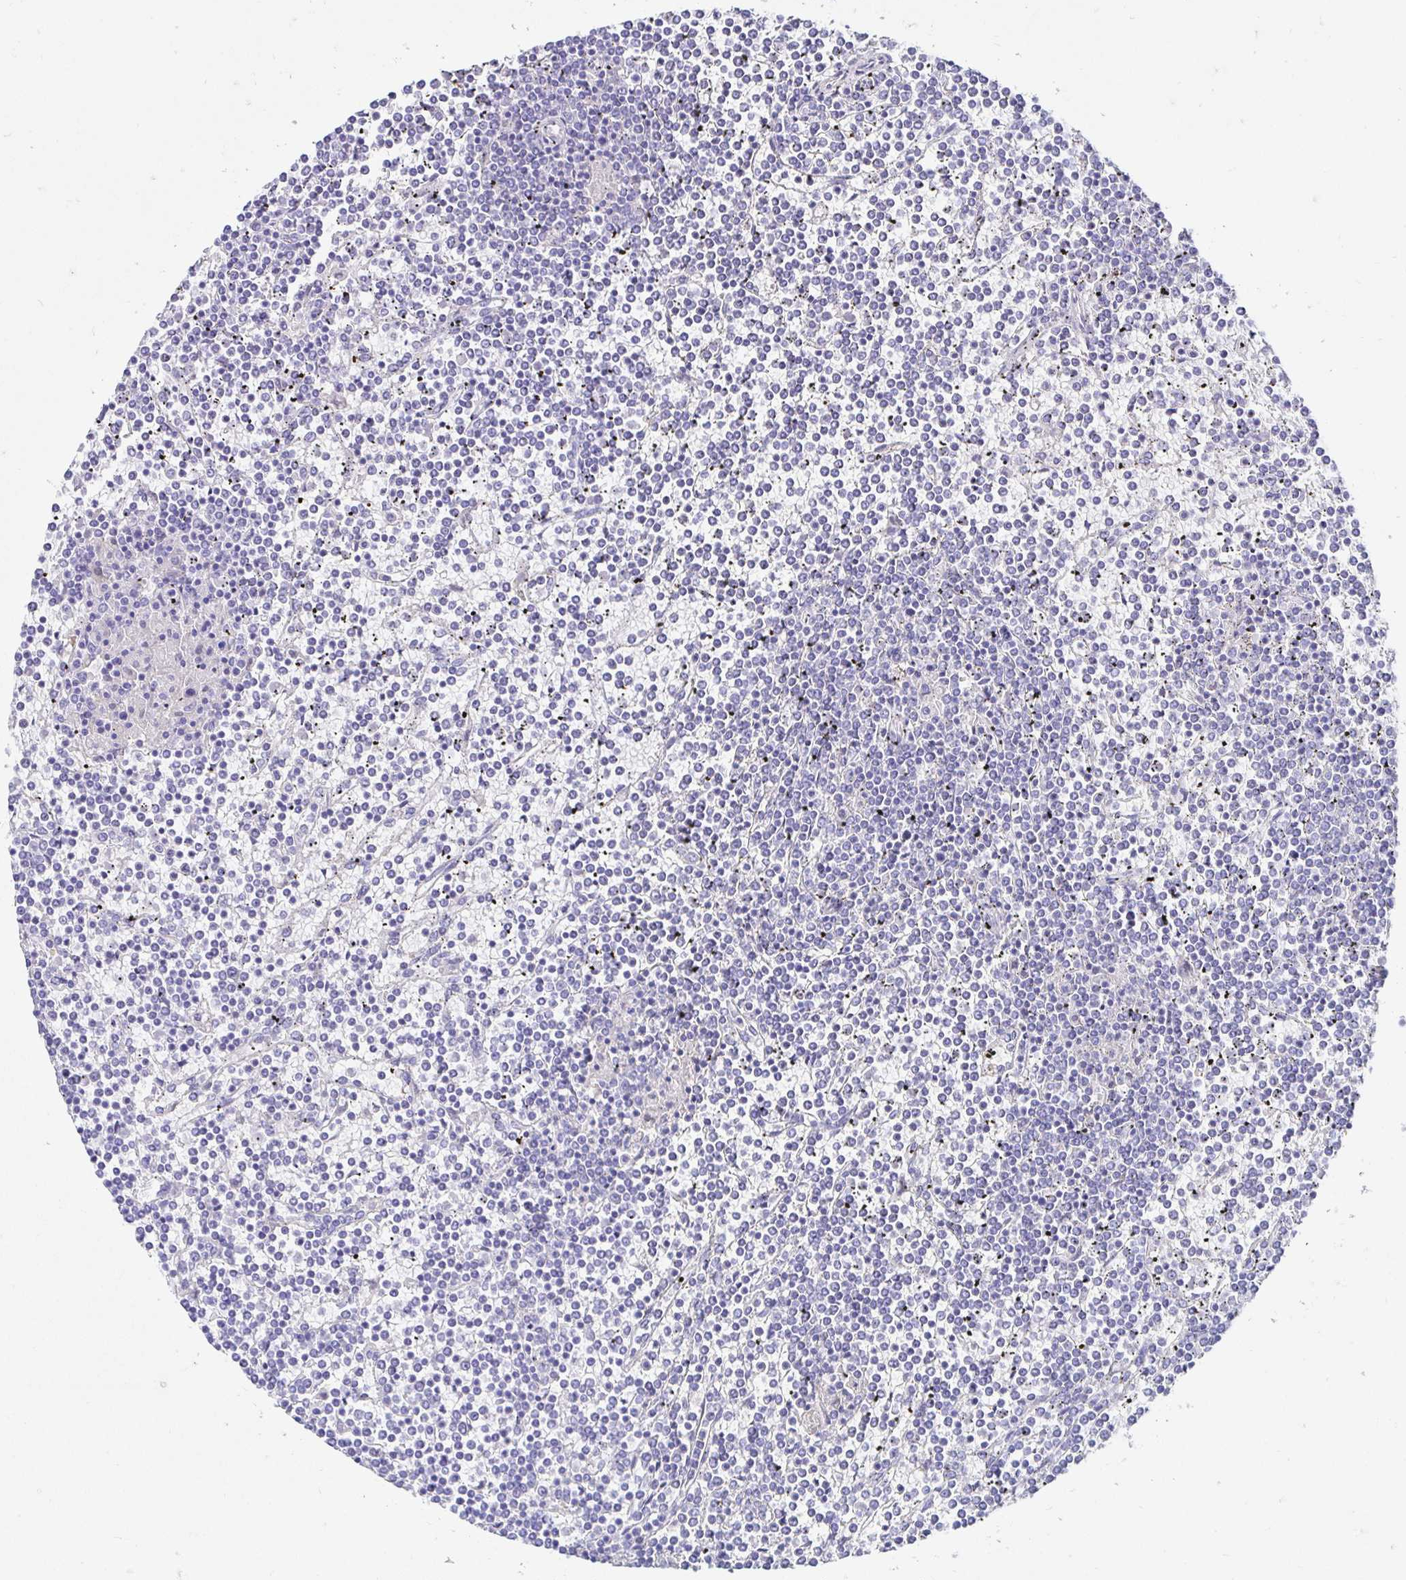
{"staining": {"intensity": "negative", "quantity": "none", "location": "none"}, "tissue": "lymphoma", "cell_type": "Tumor cells", "image_type": "cancer", "snomed": [{"axis": "morphology", "description": "Malignant lymphoma, non-Hodgkin's type, Low grade"}, {"axis": "topography", "description": "Spleen"}], "caption": "DAB (3,3'-diaminobenzidine) immunohistochemical staining of human lymphoma shows no significant positivity in tumor cells. (Brightfield microscopy of DAB (3,3'-diaminobenzidine) immunohistochemistry at high magnification).", "gene": "CA9", "patient": {"sex": "female", "age": 19}}